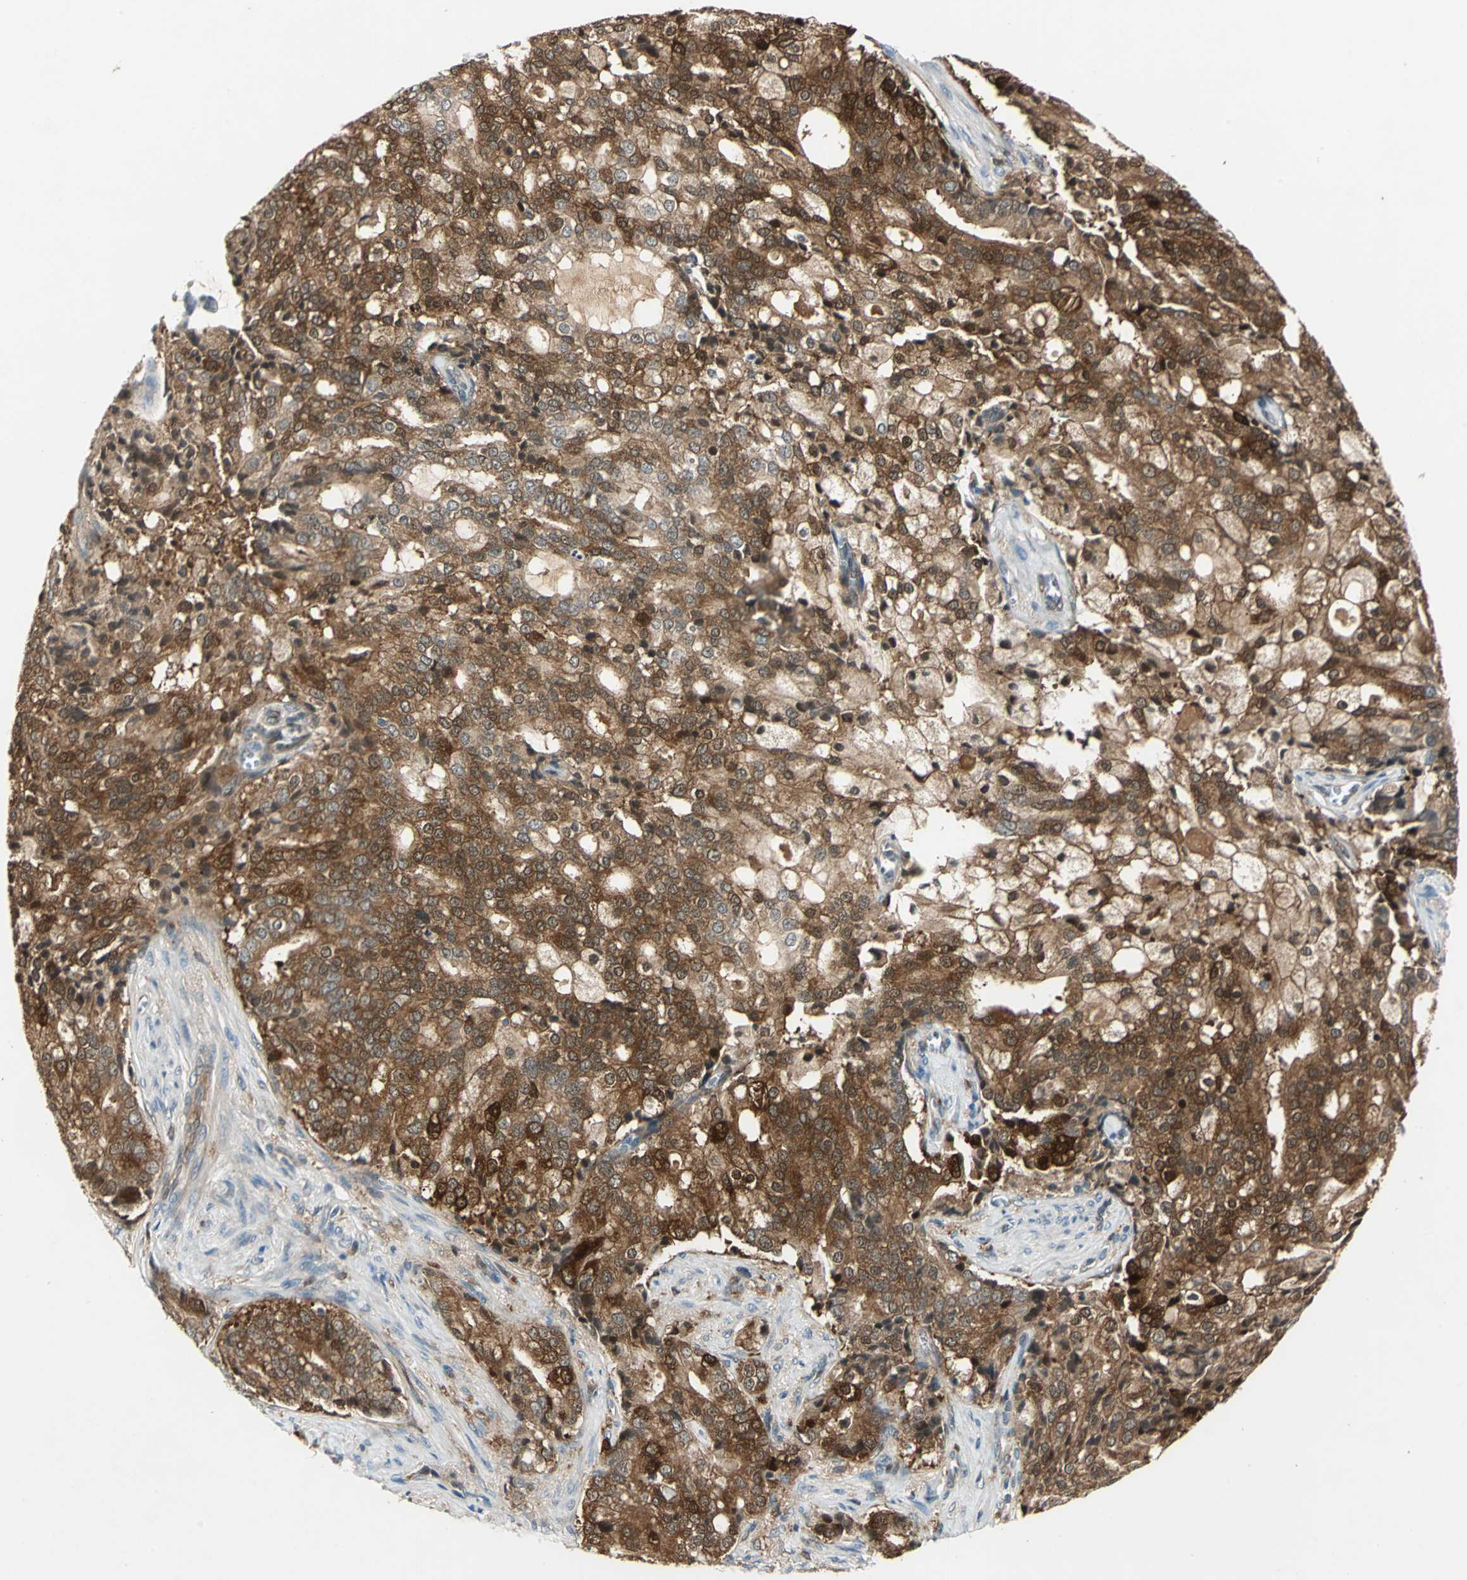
{"staining": {"intensity": "moderate", "quantity": ">75%", "location": "cytoplasmic/membranous,nuclear"}, "tissue": "prostate cancer", "cell_type": "Tumor cells", "image_type": "cancer", "snomed": [{"axis": "morphology", "description": "Adenocarcinoma, Low grade"}, {"axis": "topography", "description": "Prostate"}], "caption": "An image of human prostate low-grade adenocarcinoma stained for a protein displays moderate cytoplasmic/membranous and nuclear brown staining in tumor cells.", "gene": "RRM2B", "patient": {"sex": "male", "age": 58}}